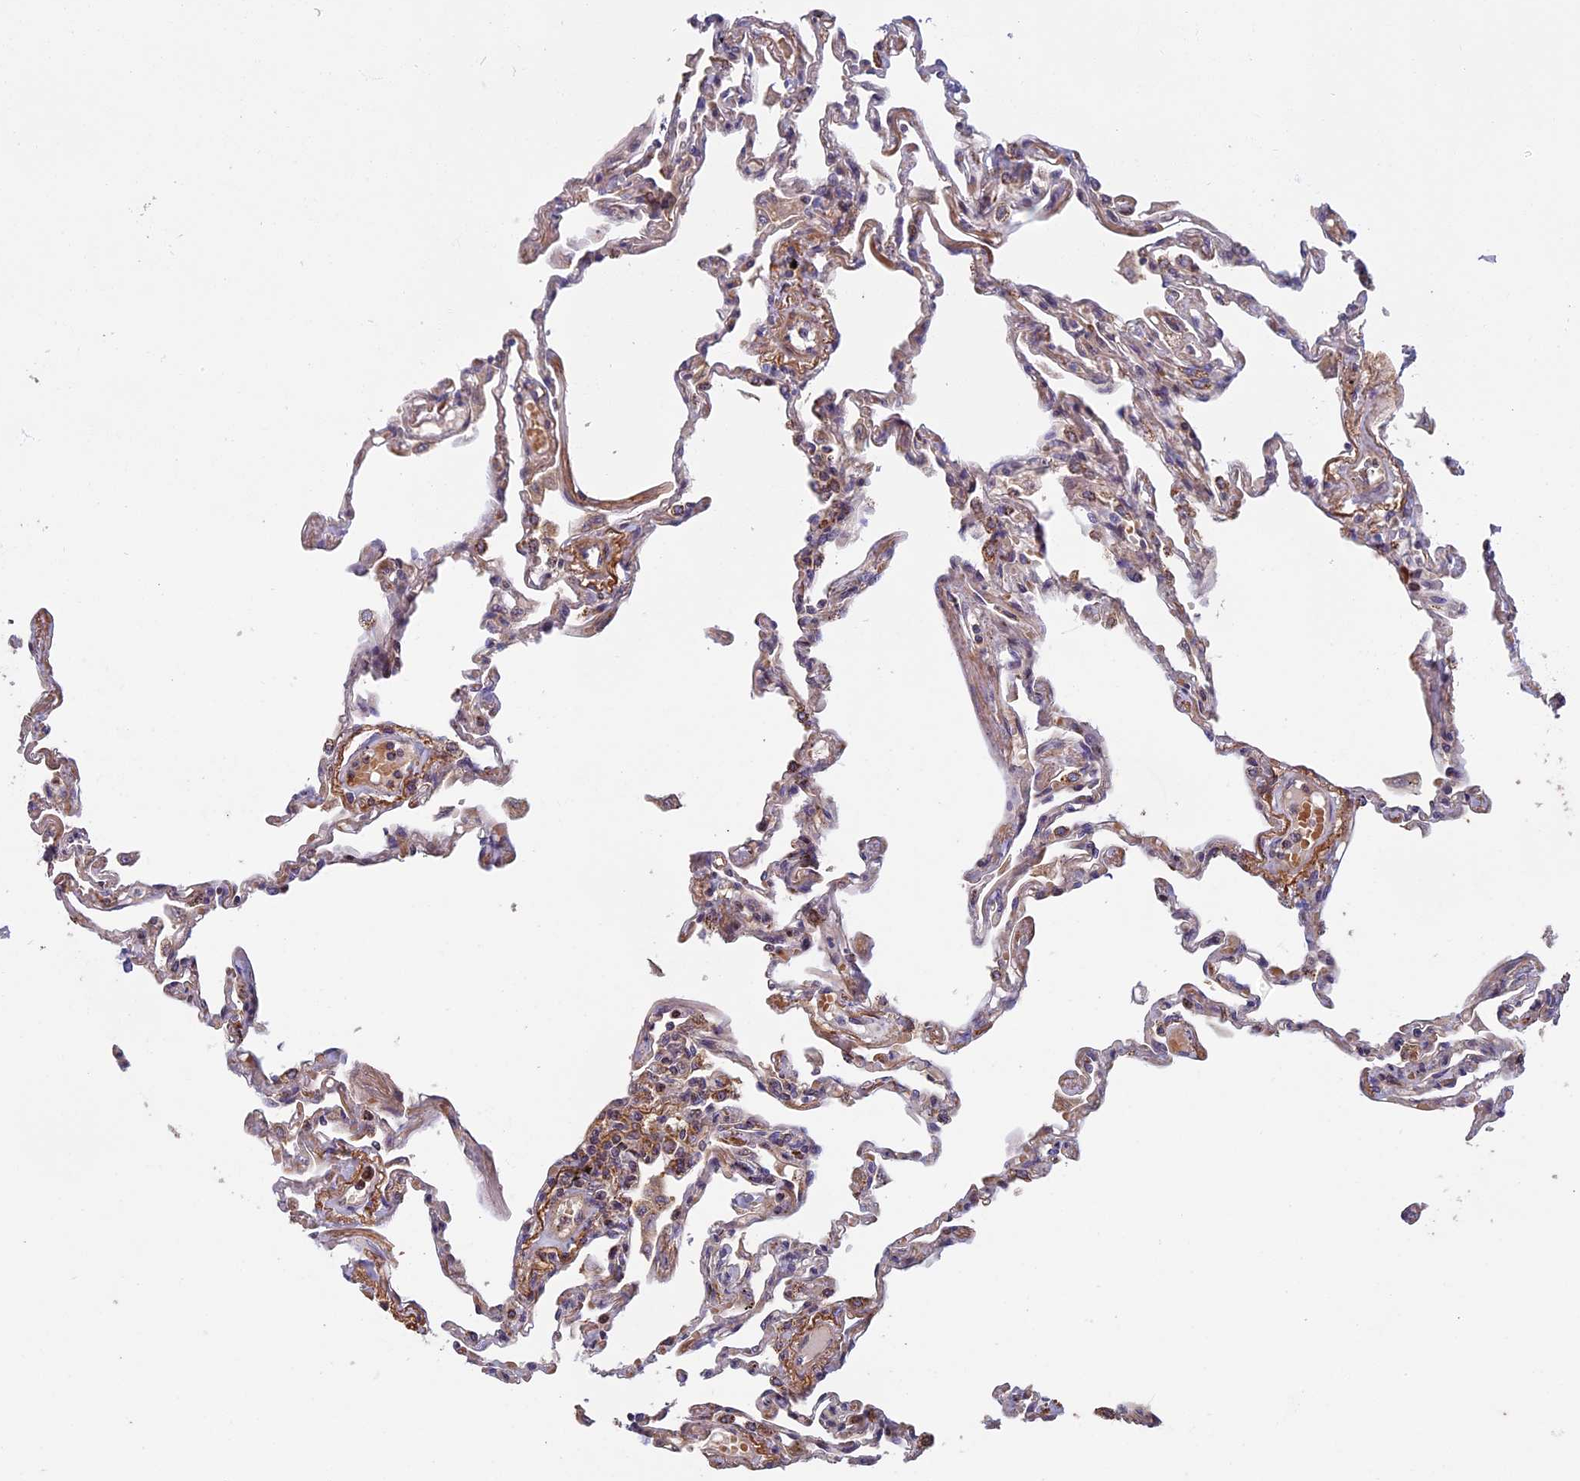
{"staining": {"intensity": "moderate", "quantity": "25%-75%", "location": "cytoplasmic/membranous"}, "tissue": "lung", "cell_type": "Alveolar cells", "image_type": "normal", "snomed": [{"axis": "morphology", "description": "Normal tissue, NOS"}, {"axis": "topography", "description": "Lung"}], "caption": "High-power microscopy captured an IHC photomicrograph of unremarkable lung, revealing moderate cytoplasmic/membranous staining in about 25%-75% of alveolar cells.", "gene": "EDAR", "patient": {"sex": "female", "age": 67}}